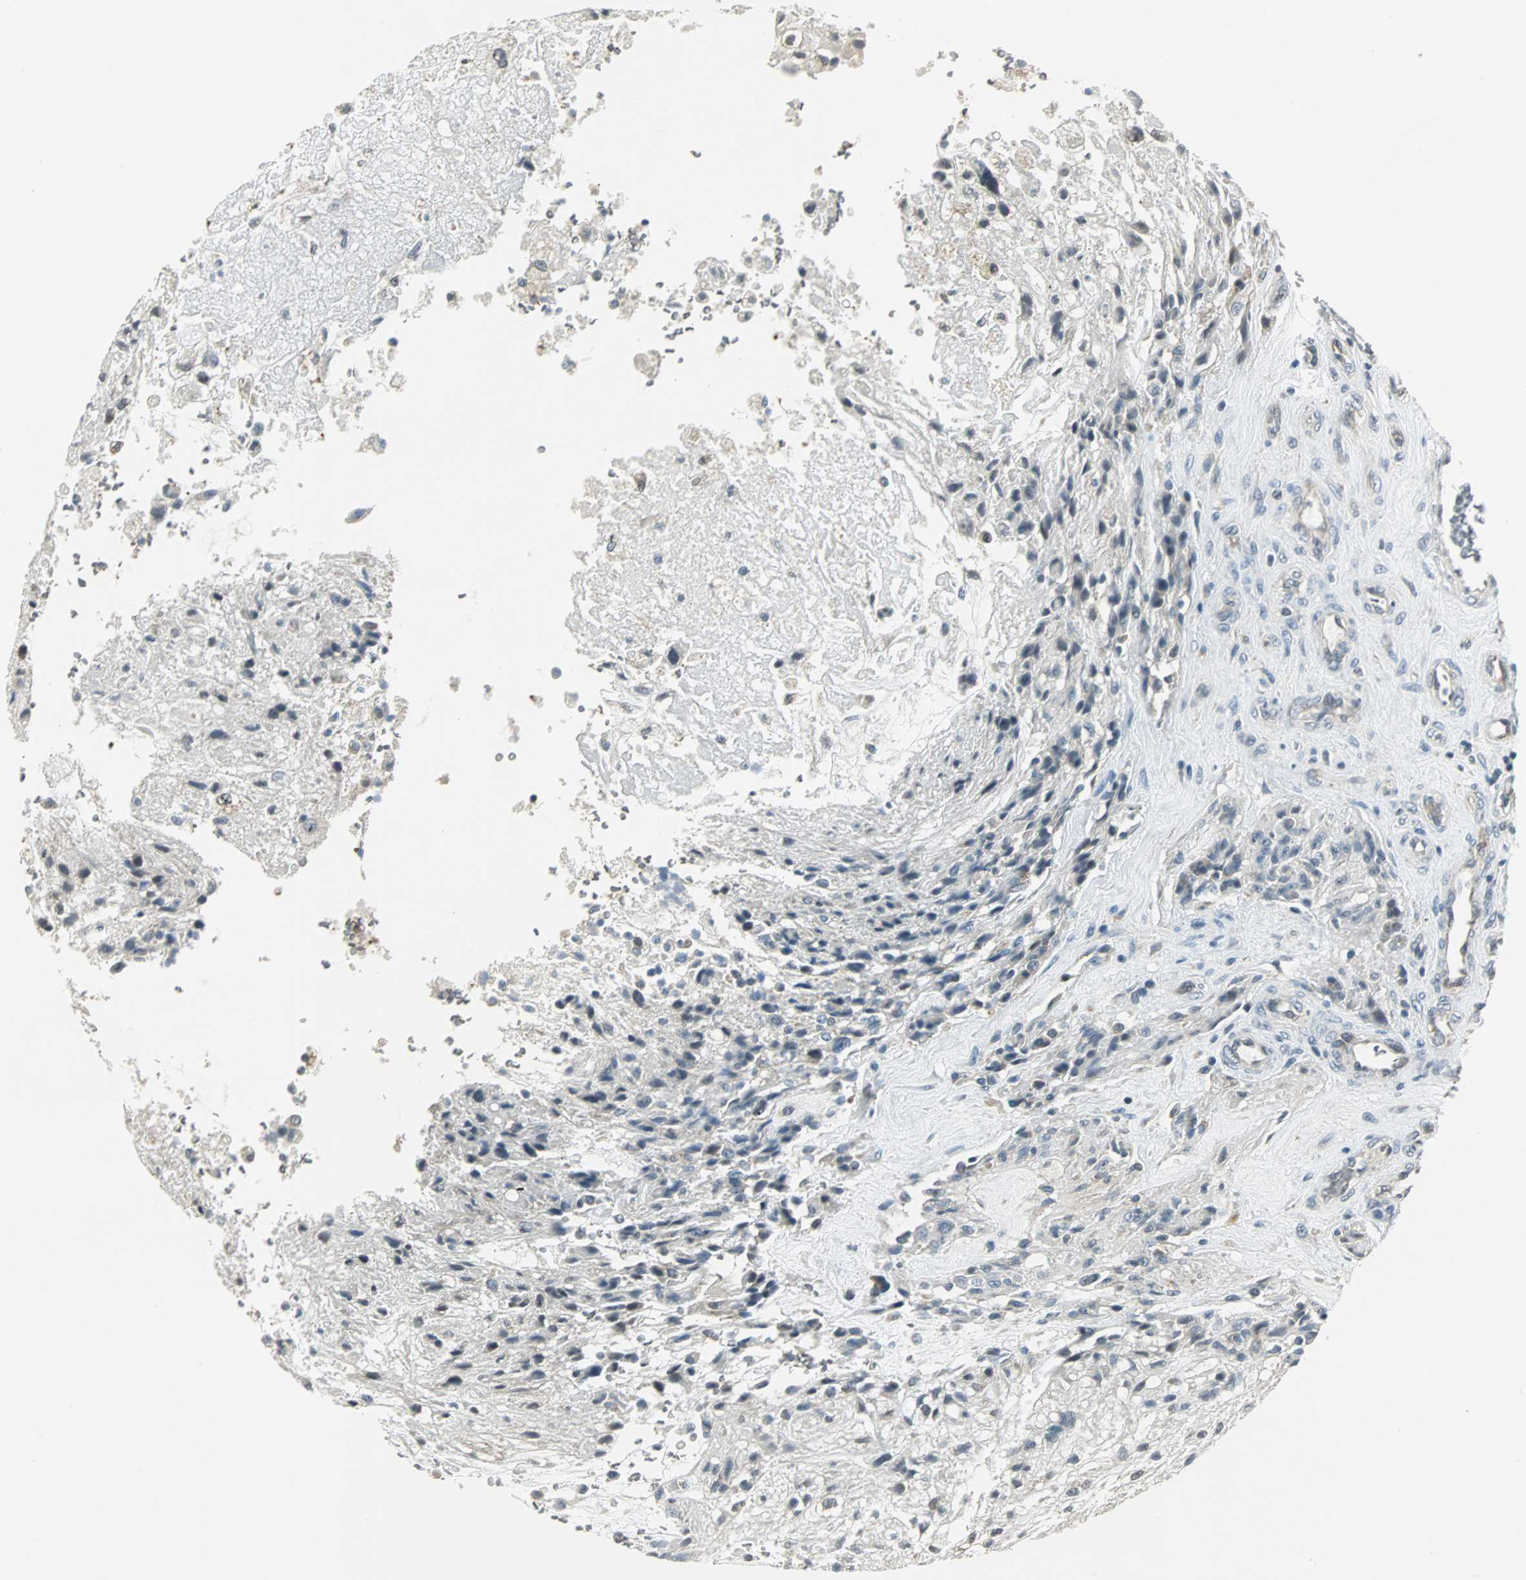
{"staining": {"intensity": "weak", "quantity": "<25%", "location": "cytoplasmic/membranous"}, "tissue": "glioma", "cell_type": "Tumor cells", "image_type": "cancer", "snomed": [{"axis": "morphology", "description": "Normal tissue, NOS"}, {"axis": "morphology", "description": "Glioma, malignant, High grade"}, {"axis": "topography", "description": "Cerebral cortex"}], "caption": "There is no significant expression in tumor cells of glioma. The staining was performed using DAB to visualize the protein expression in brown, while the nuclei were stained in blue with hematoxylin (Magnification: 20x).", "gene": "CCT5", "patient": {"sex": "male", "age": 56}}